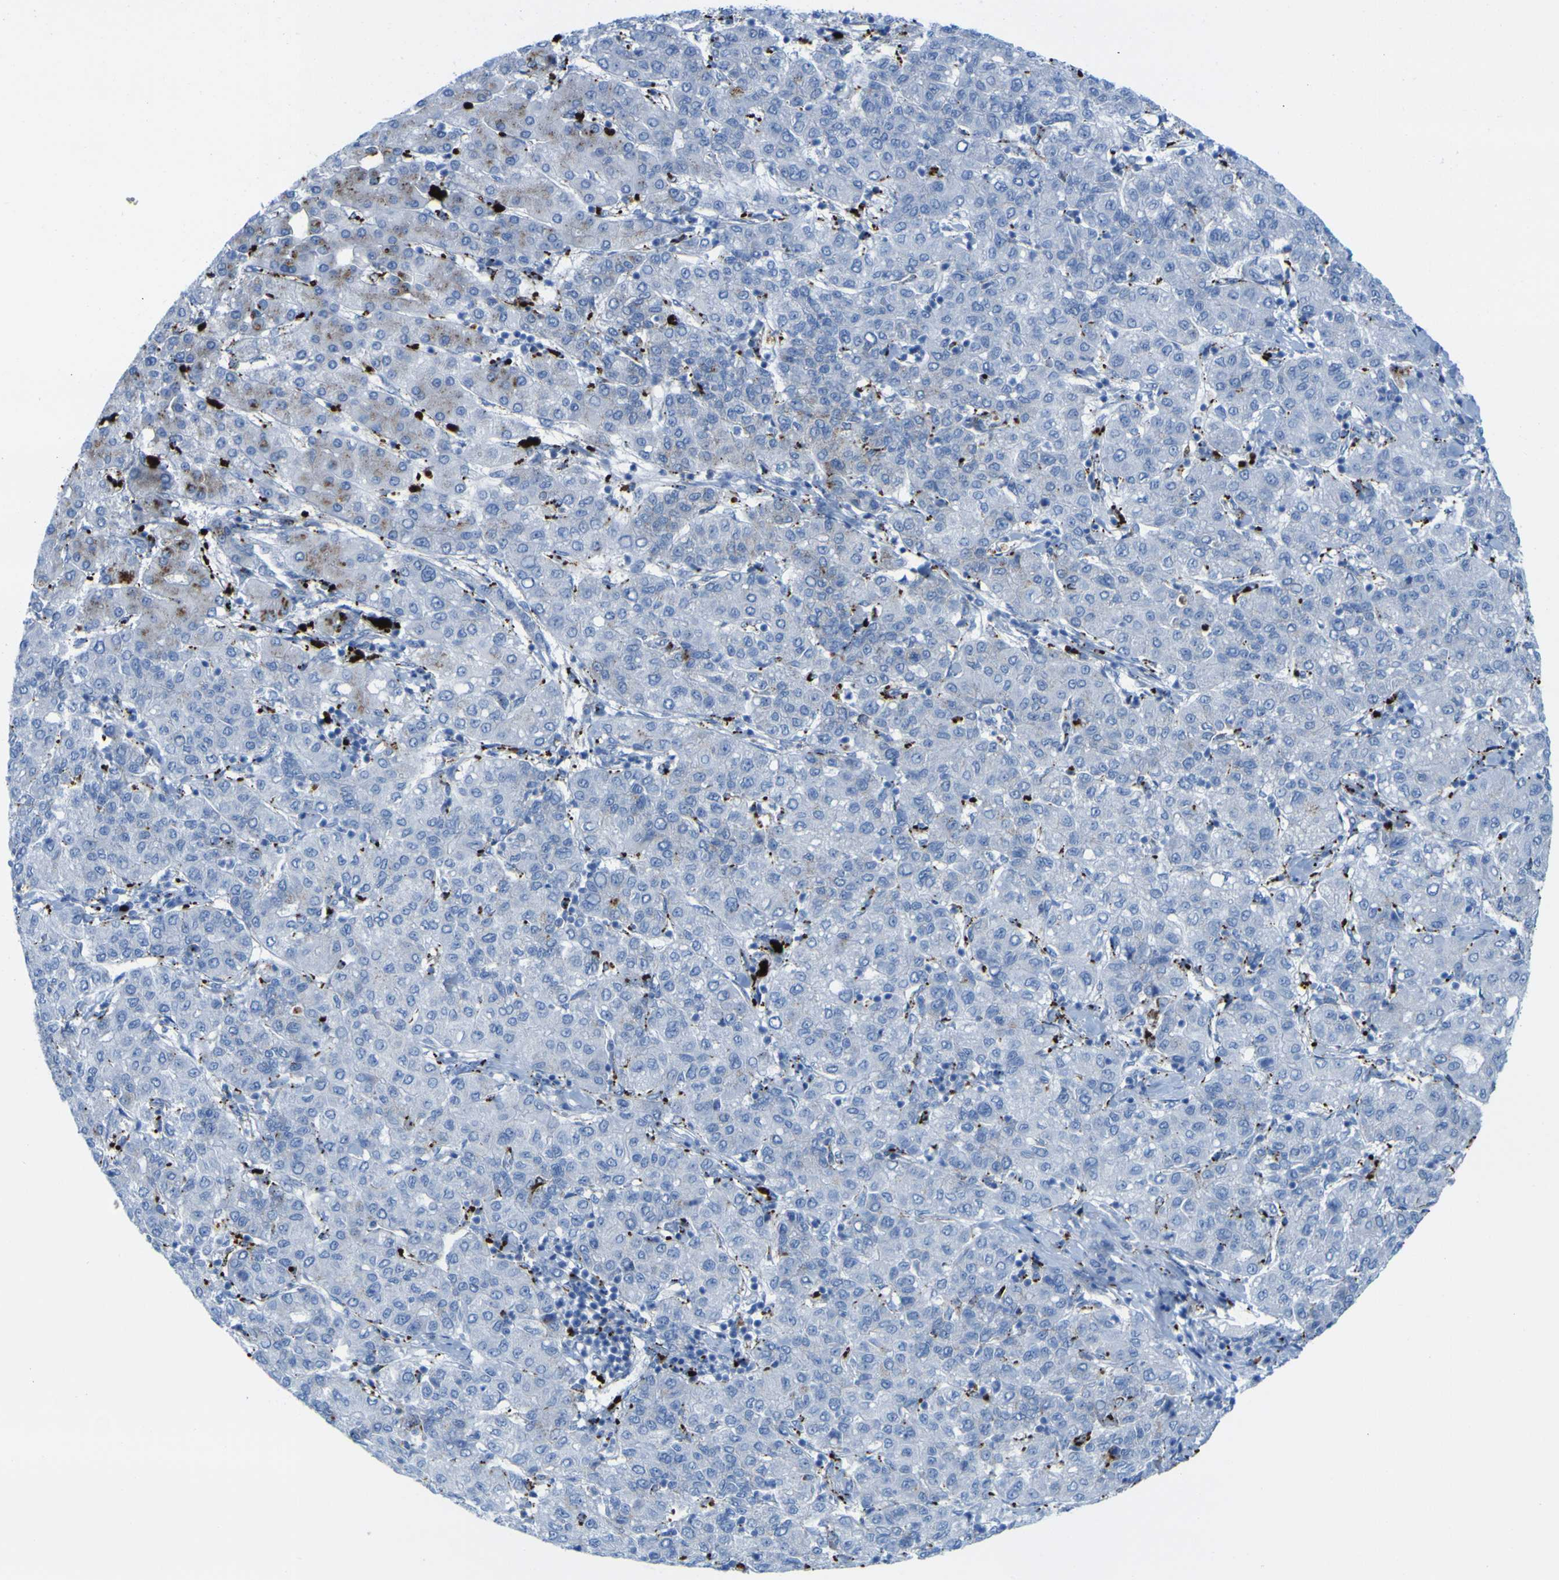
{"staining": {"intensity": "weak", "quantity": "<25%", "location": "cytoplasmic/membranous"}, "tissue": "liver cancer", "cell_type": "Tumor cells", "image_type": "cancer", "snomed": [{"axis": "morphology", "description": "Carcinoma, Hepatocellular, NOS"}, {"axis": "topography", "description": "Liver"}], "caption": "Immunohistochemistry of liver cancer demonstrates no expression in tumor cells. (DAB (3,3'-diaminobenzidine) immunohistochemistry (IHC), high magnification).", "gene": "PLD3", "patient": {"sex": "male", "age": 65}}